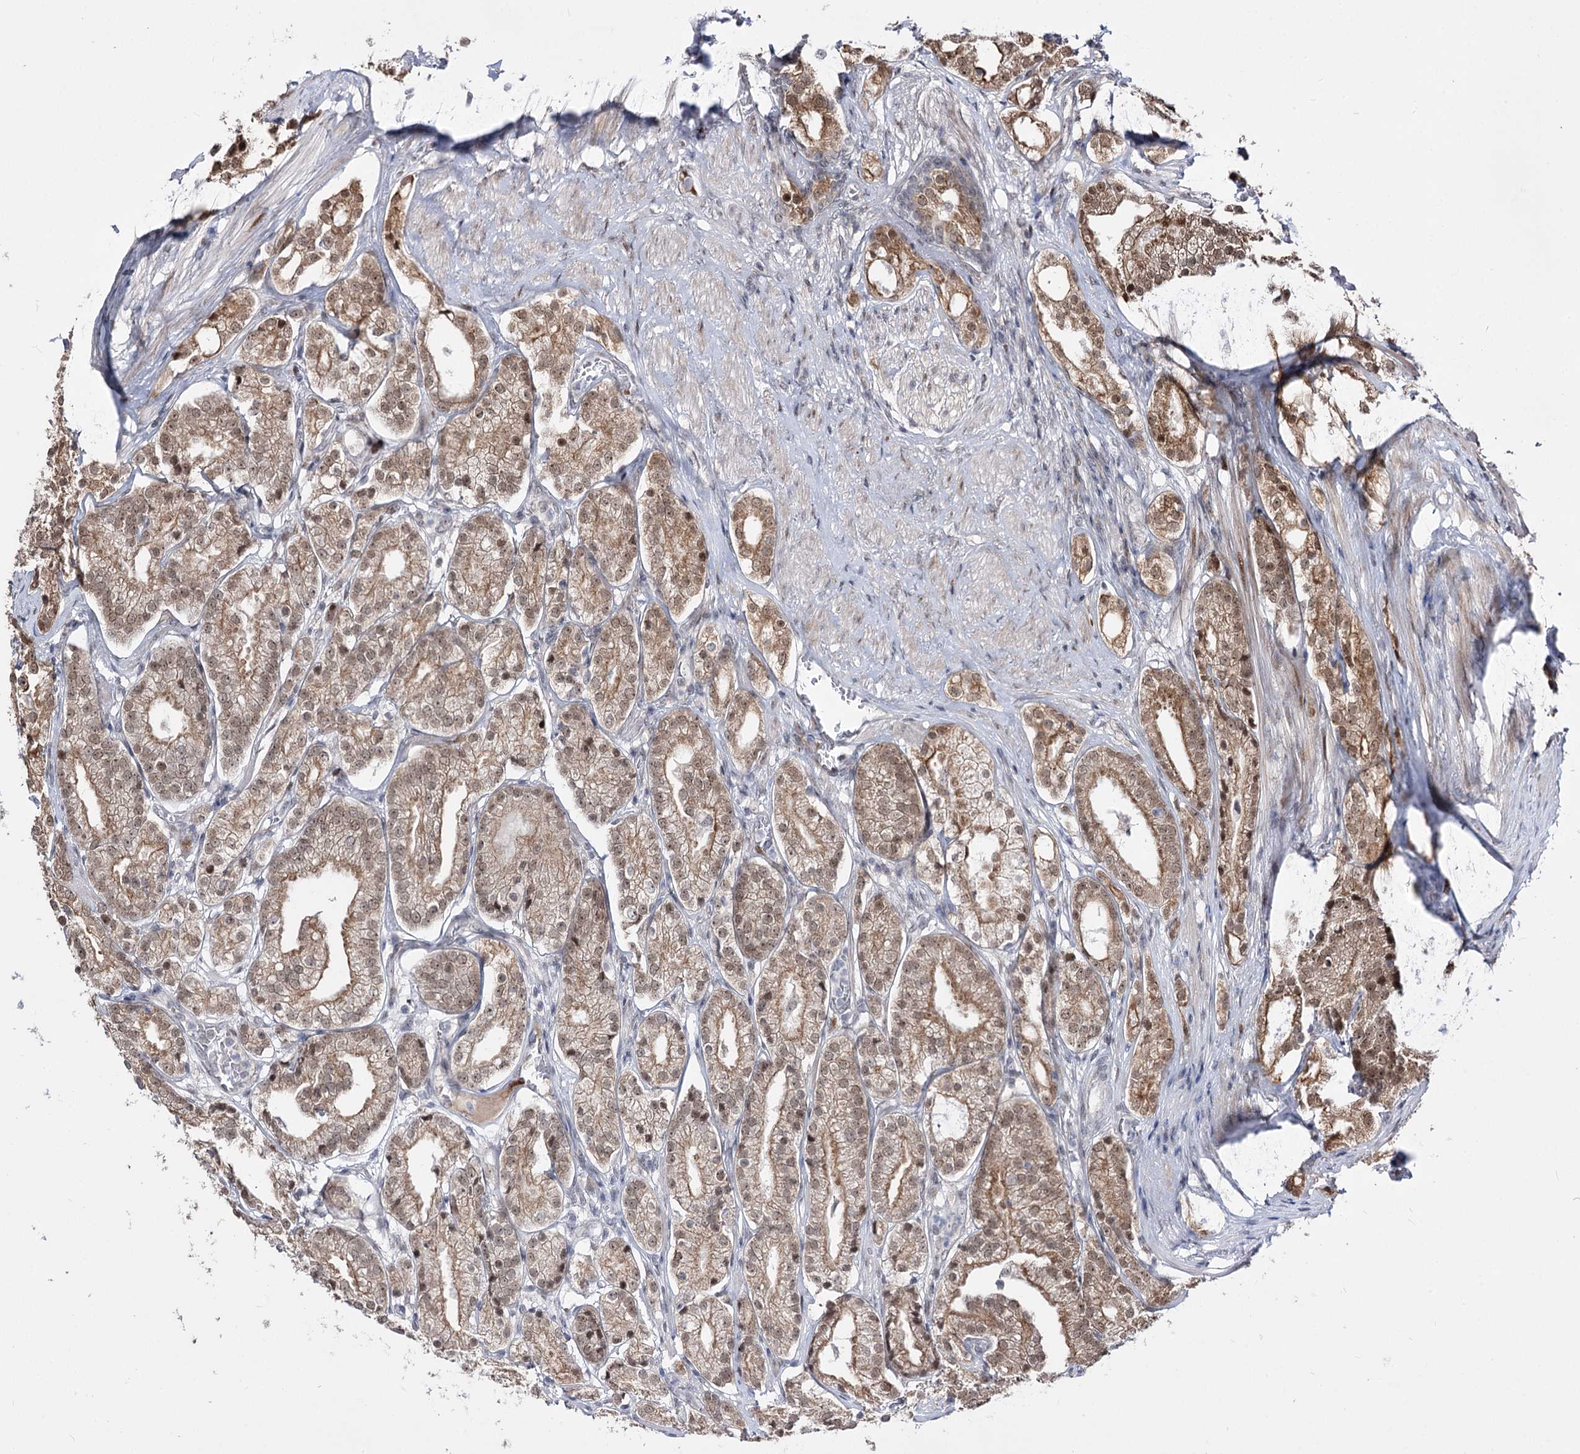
{"staining": {"intensity": "moderate", "quantity": ">75%", "location": "cytoplasmic/membranous,nuclear"}, "tissue": "prostate cancer", "cell_type": "Tumor cells", "image_type": "cancer", "snomed": [{"axis": "morphology", "description": "Adenocarcinoma, High grade"}, {"axis": "topography", "description": "Prostate"}], "caption": "Protein expression by immunohistochemistry (IHC) displays moderate cytoplasmic/membranous and nuclear positivity in approximately >75% of tumor cells in prostate cancer (adenocarcinoma (high-grade)).", "gene": "STOX1", "patient": {"sex": "male", "age": 69}}